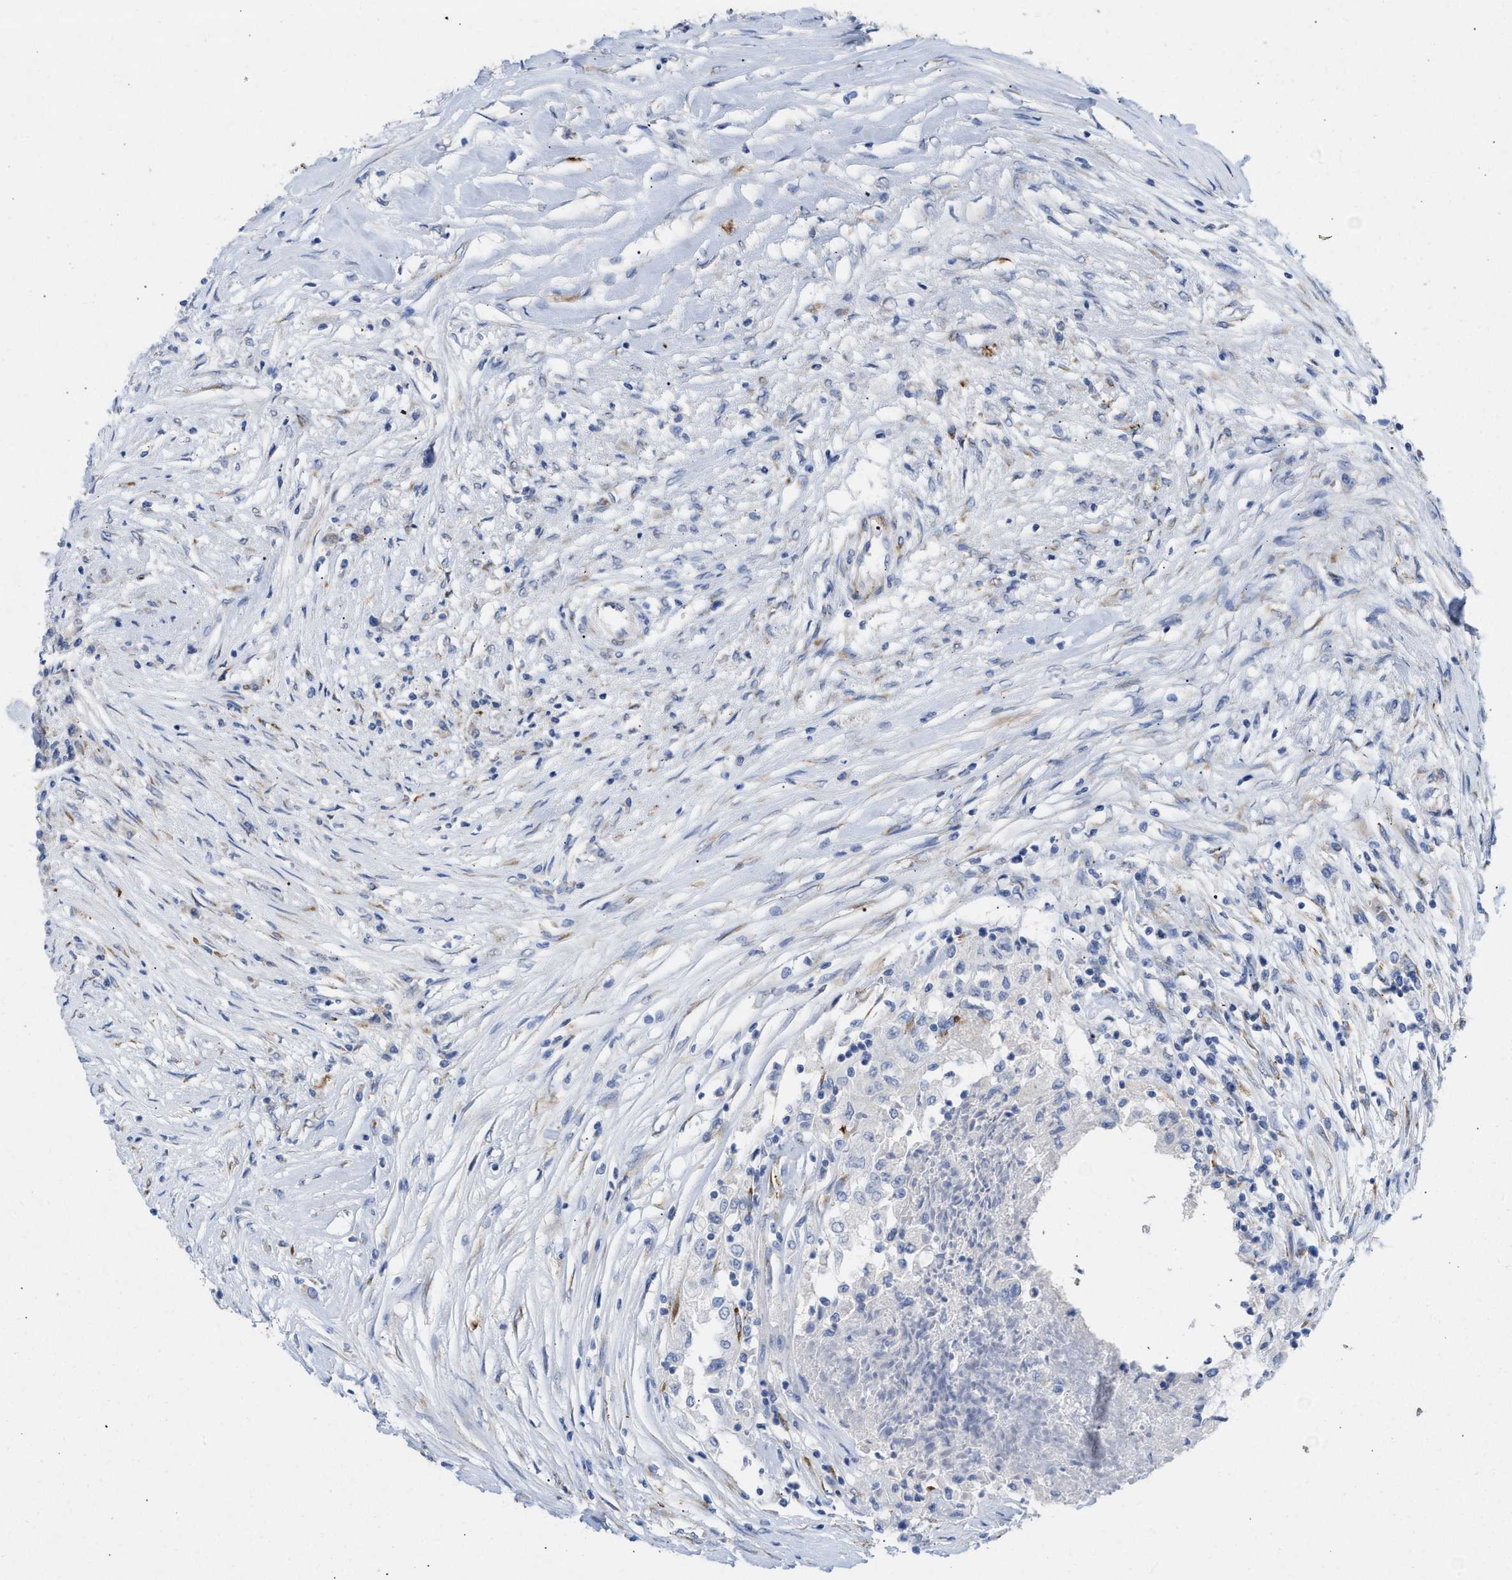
{"staining": {"intensity": "negative", "quantity": "none", "location": "none"}, "tissue": "colorectal cancer", "cell_type": "Tumor cells", "image_type": "cancer", "snomed": [{"axis": "morphology", "description": "Adenocarcinoma, NOS"}, {"axis": "topography", "description": "Rectum"}], "caption": "Immunohistochemistry (IHC) of adenocarcinoma (colorectal) displays no staining in tumor cells. (DAB (3,3'-diaminobenzidine) immunohistochemistry (IHC), high magnification).", "gene": "SELENOM", "patient": {"sex": "male", "age": 63}}